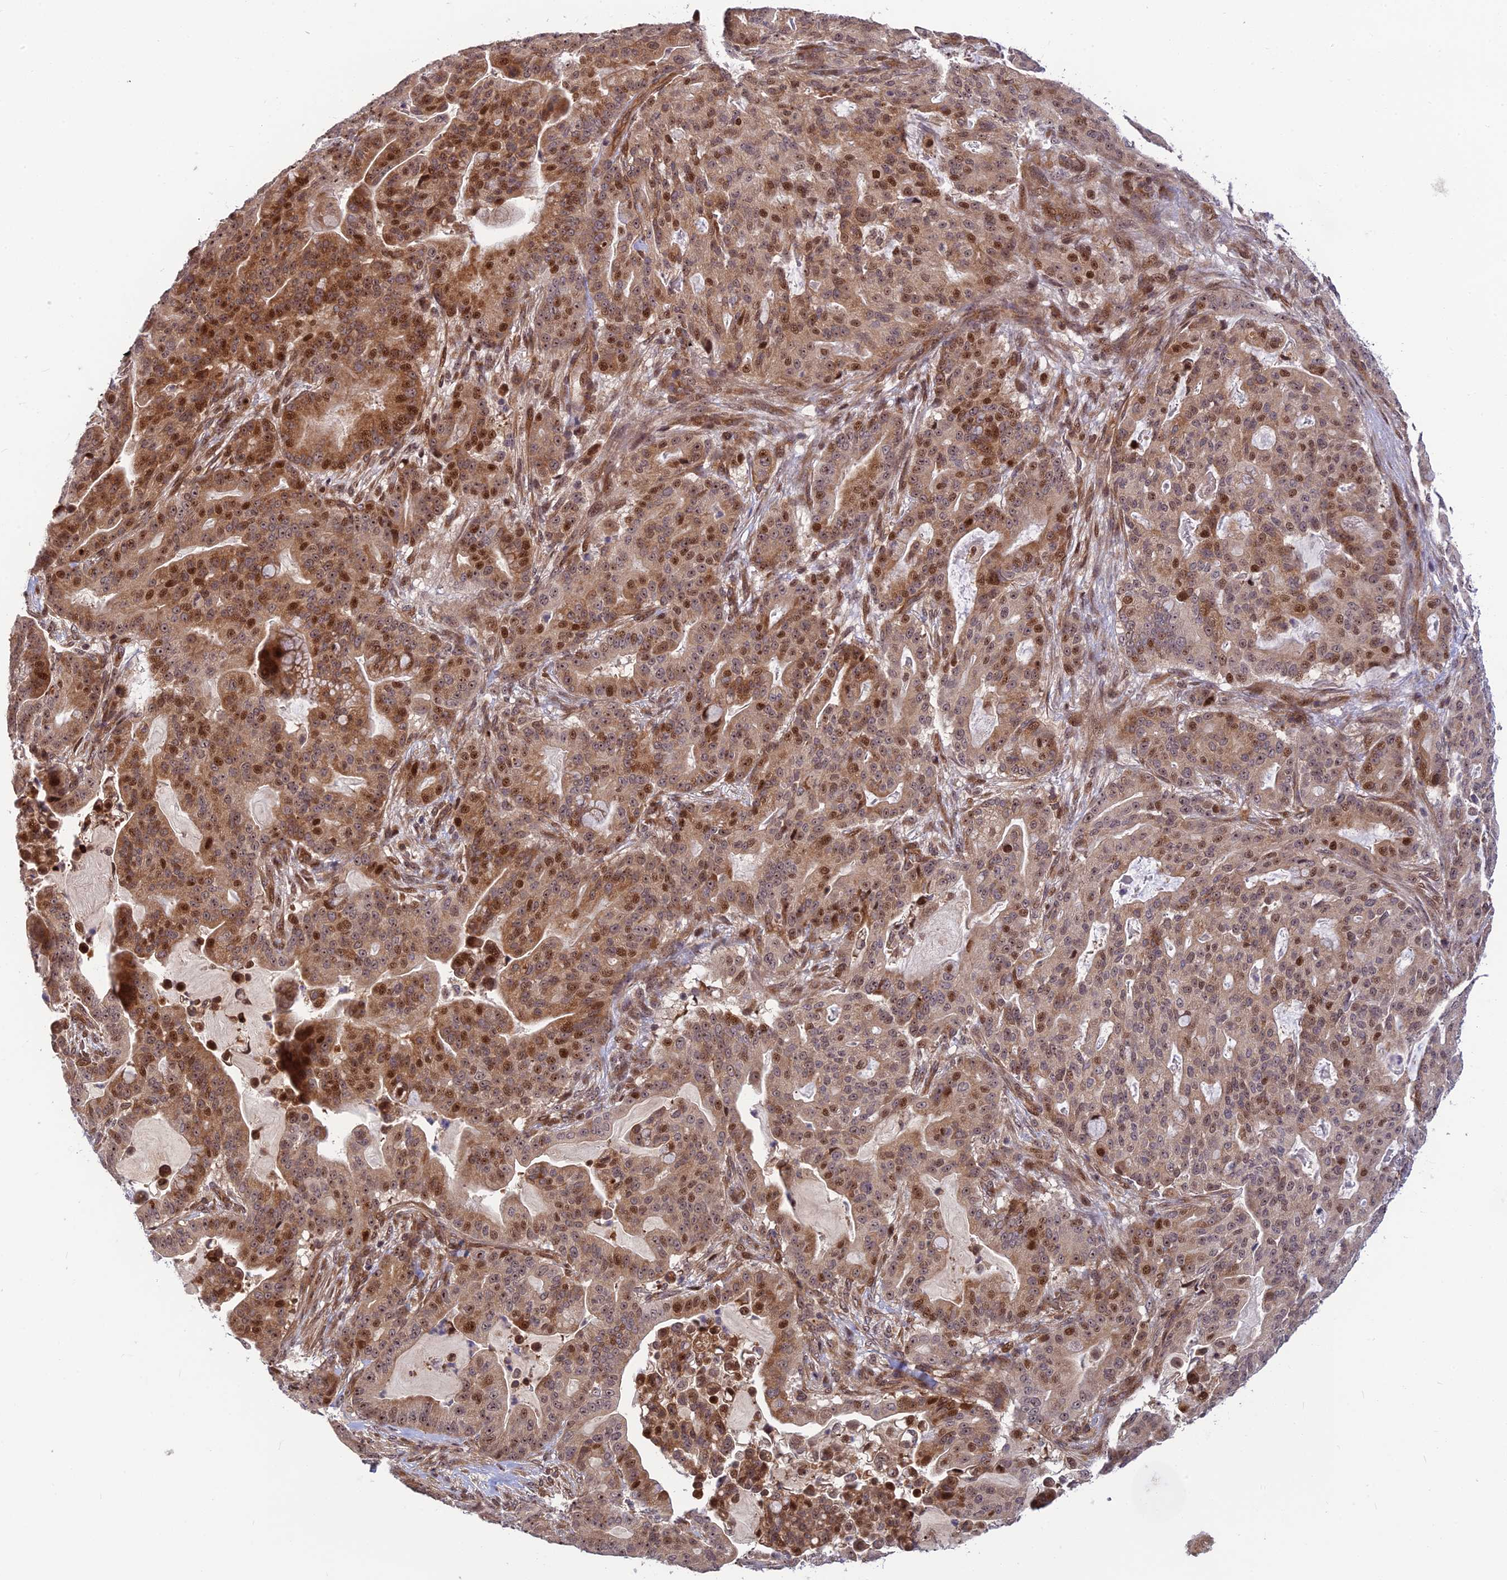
{"staining": {"intensity": "moderate", "quantity": ">75%", "location": "cytoplasmic/membranous,nuclear"}, "tissue": "pancreatic cancer", "cell_type": "Tumor cells", "image_type": "cancer", "snomed": [{"axis": "morphology", "description": "Adenocarcinoma, NOS"}, {"axis": "topography", "description": "Pancreas"}], "caption": "The immunohistochemical stain labels moderate cytoplasmic/membranous and nuclear positivity in tumor cells of pancreatic adenocarcinoma tissue.", "gene": "UFSP2", "patient": {"sex": "male", "age": 63}}